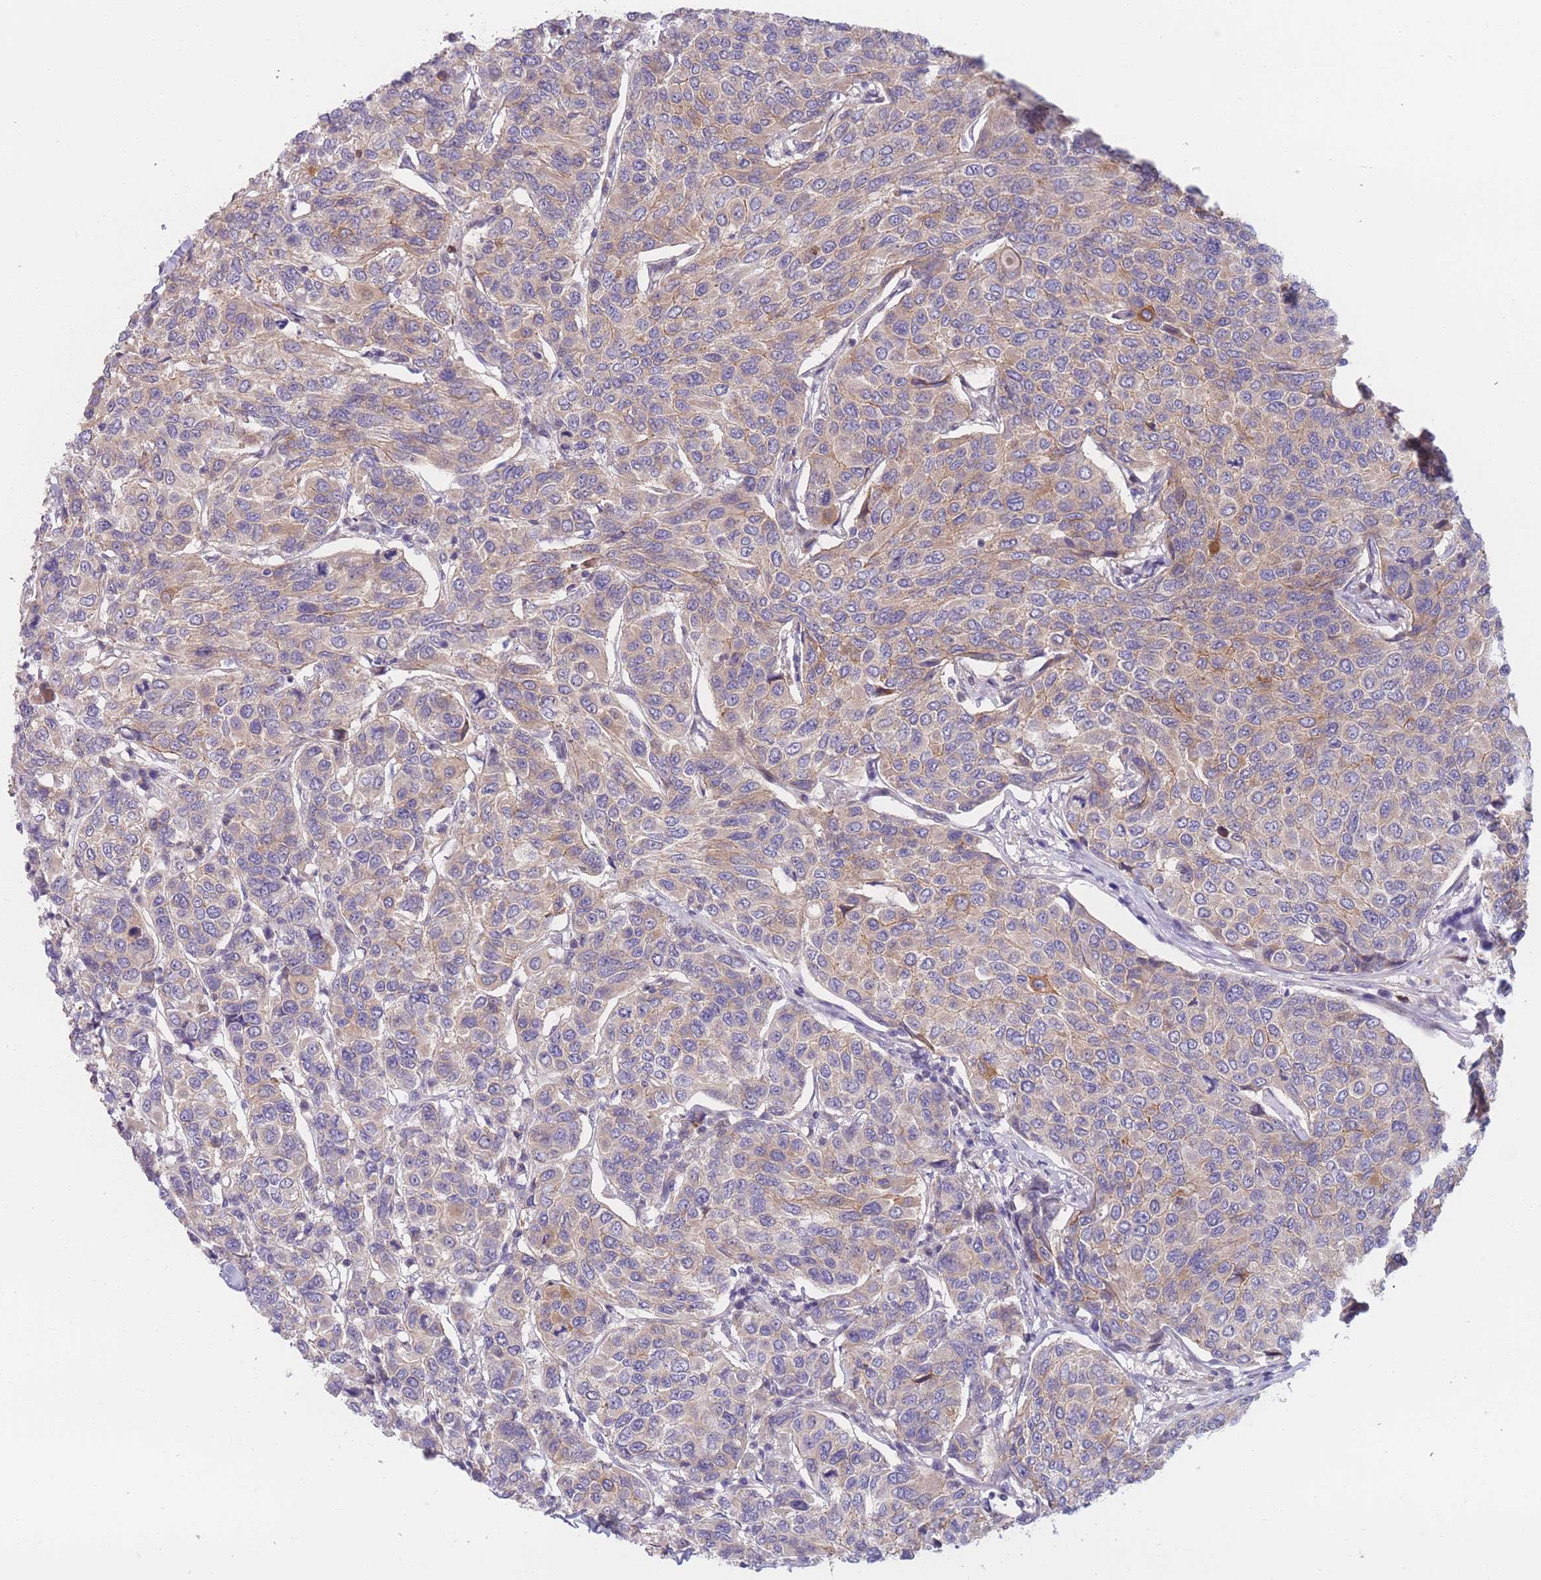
{"staining": {"intensity": "weak", "quantity": "<25%", "location": "cytoplasmic/membranous"}, "tissue": "breast cancer", "cell_type": "Tumor cells", "image_type": "cancer", "snomed": [{"axis": "morphology", "description": "Duct carcinoma"}, {"axis": "topography", "description": "Breast"}], "caption": "Immunohistochemistry micrograph of human breast cancer (intraductal carcinoma) stained for a protein (brown), which demonstrates no staining in tumor cells.", "gene": "PDE4A", "patient": {"sex": "female", "age": 55}}